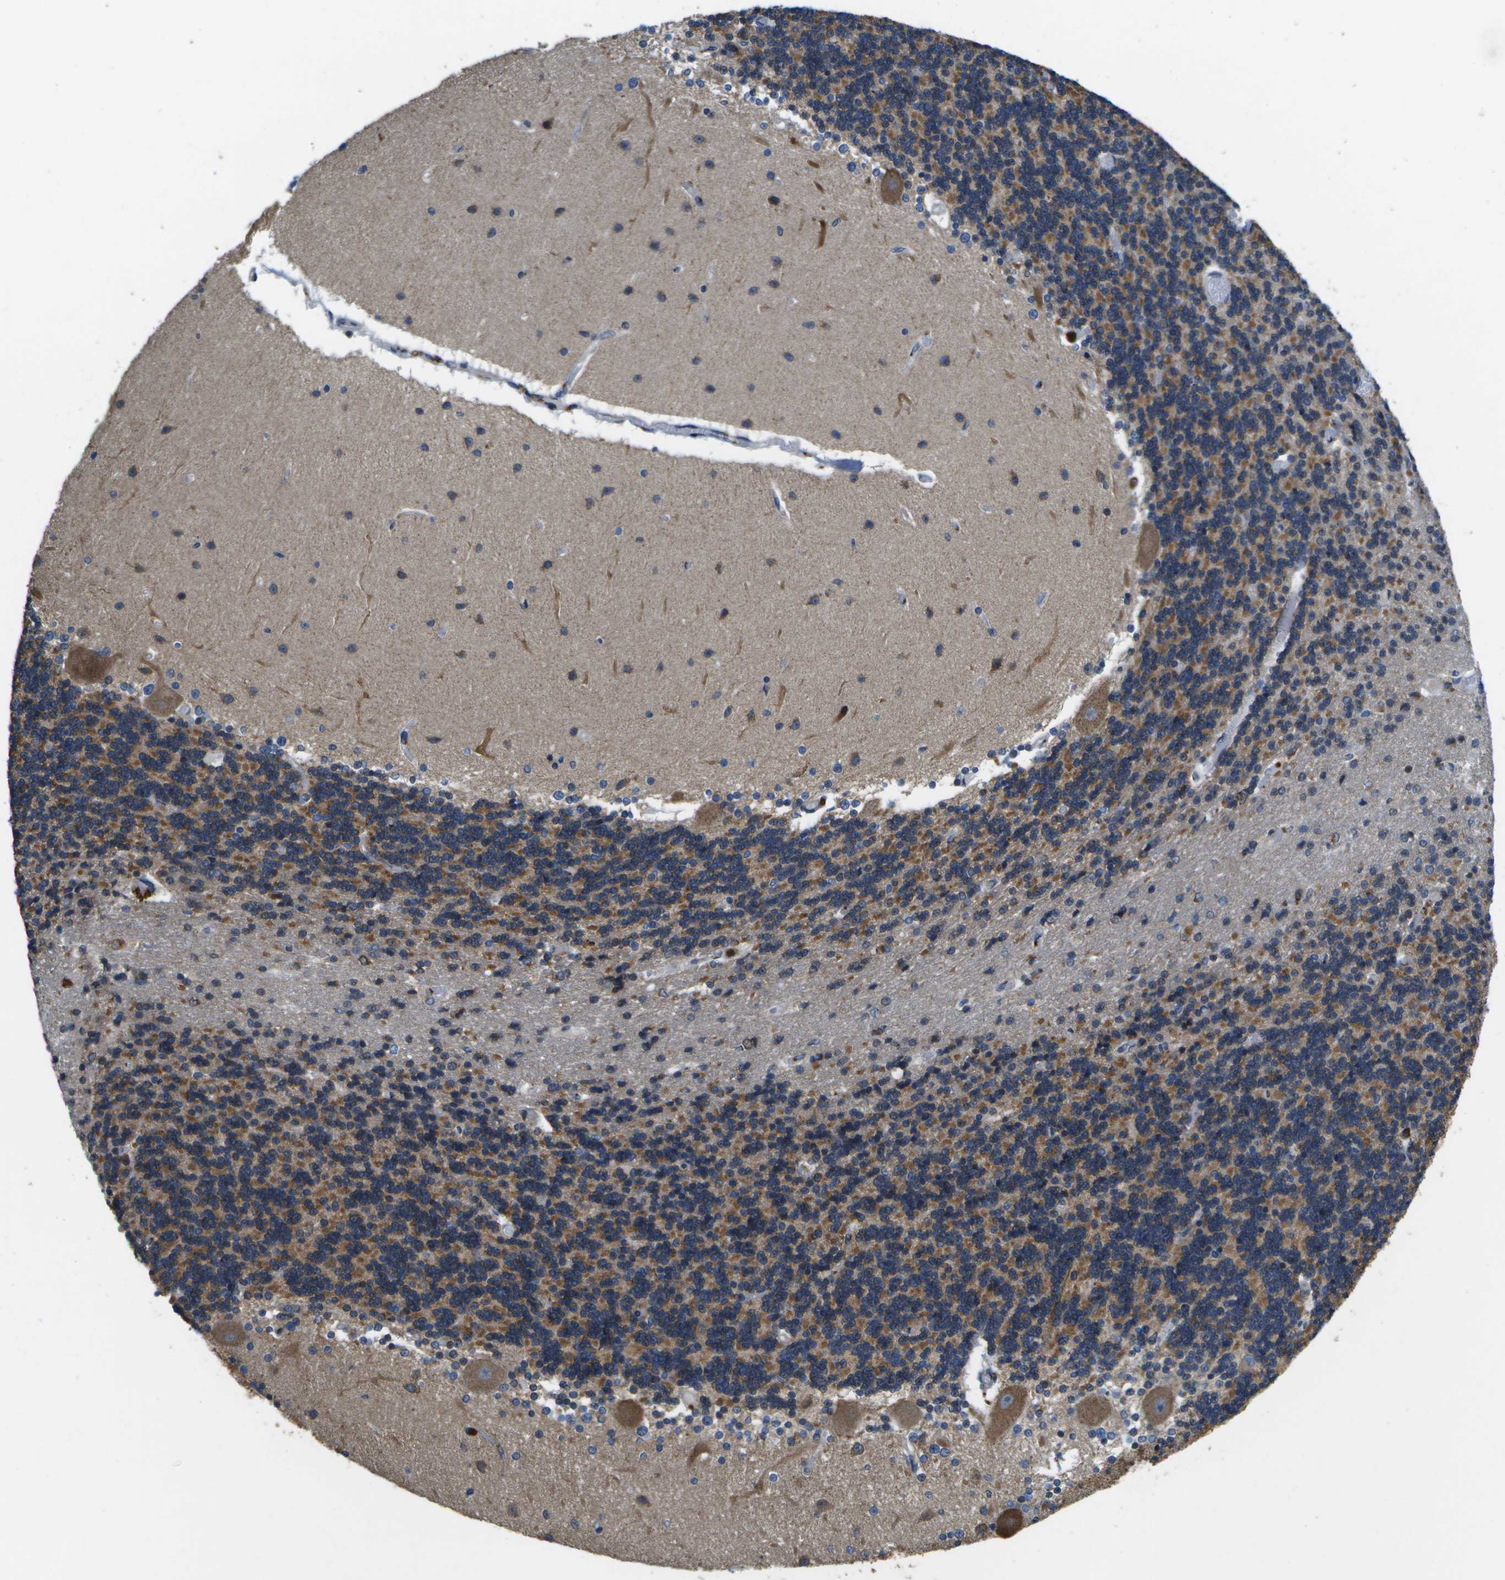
{"staining": {"intensity": "moderate", "quantity": "25%-75%", "location": "cytoplasmic/membranous"}, "tissue": "cerebellum", "cell_type": "Cells in granular layer", "image_type": "normal", "snomed": [{"axis": "morphology", "description": "Normal tissue, NOS"}, {"axis": "topography", "description": "Cerebellum"}], "caption": "Moderate cytoplasmic/membranous positivity is seen in approximately 25%-75% of cells in granular layer in benign cerebellum. The protein of interest is stained brown, and the nuclei are stained in blue (DAB (3,3'-diaminobenzidine) IHC with brightfield microscopy, high magnification).", "gene": "GALNT15", "patient": {"sex": "female", "age": 54}}